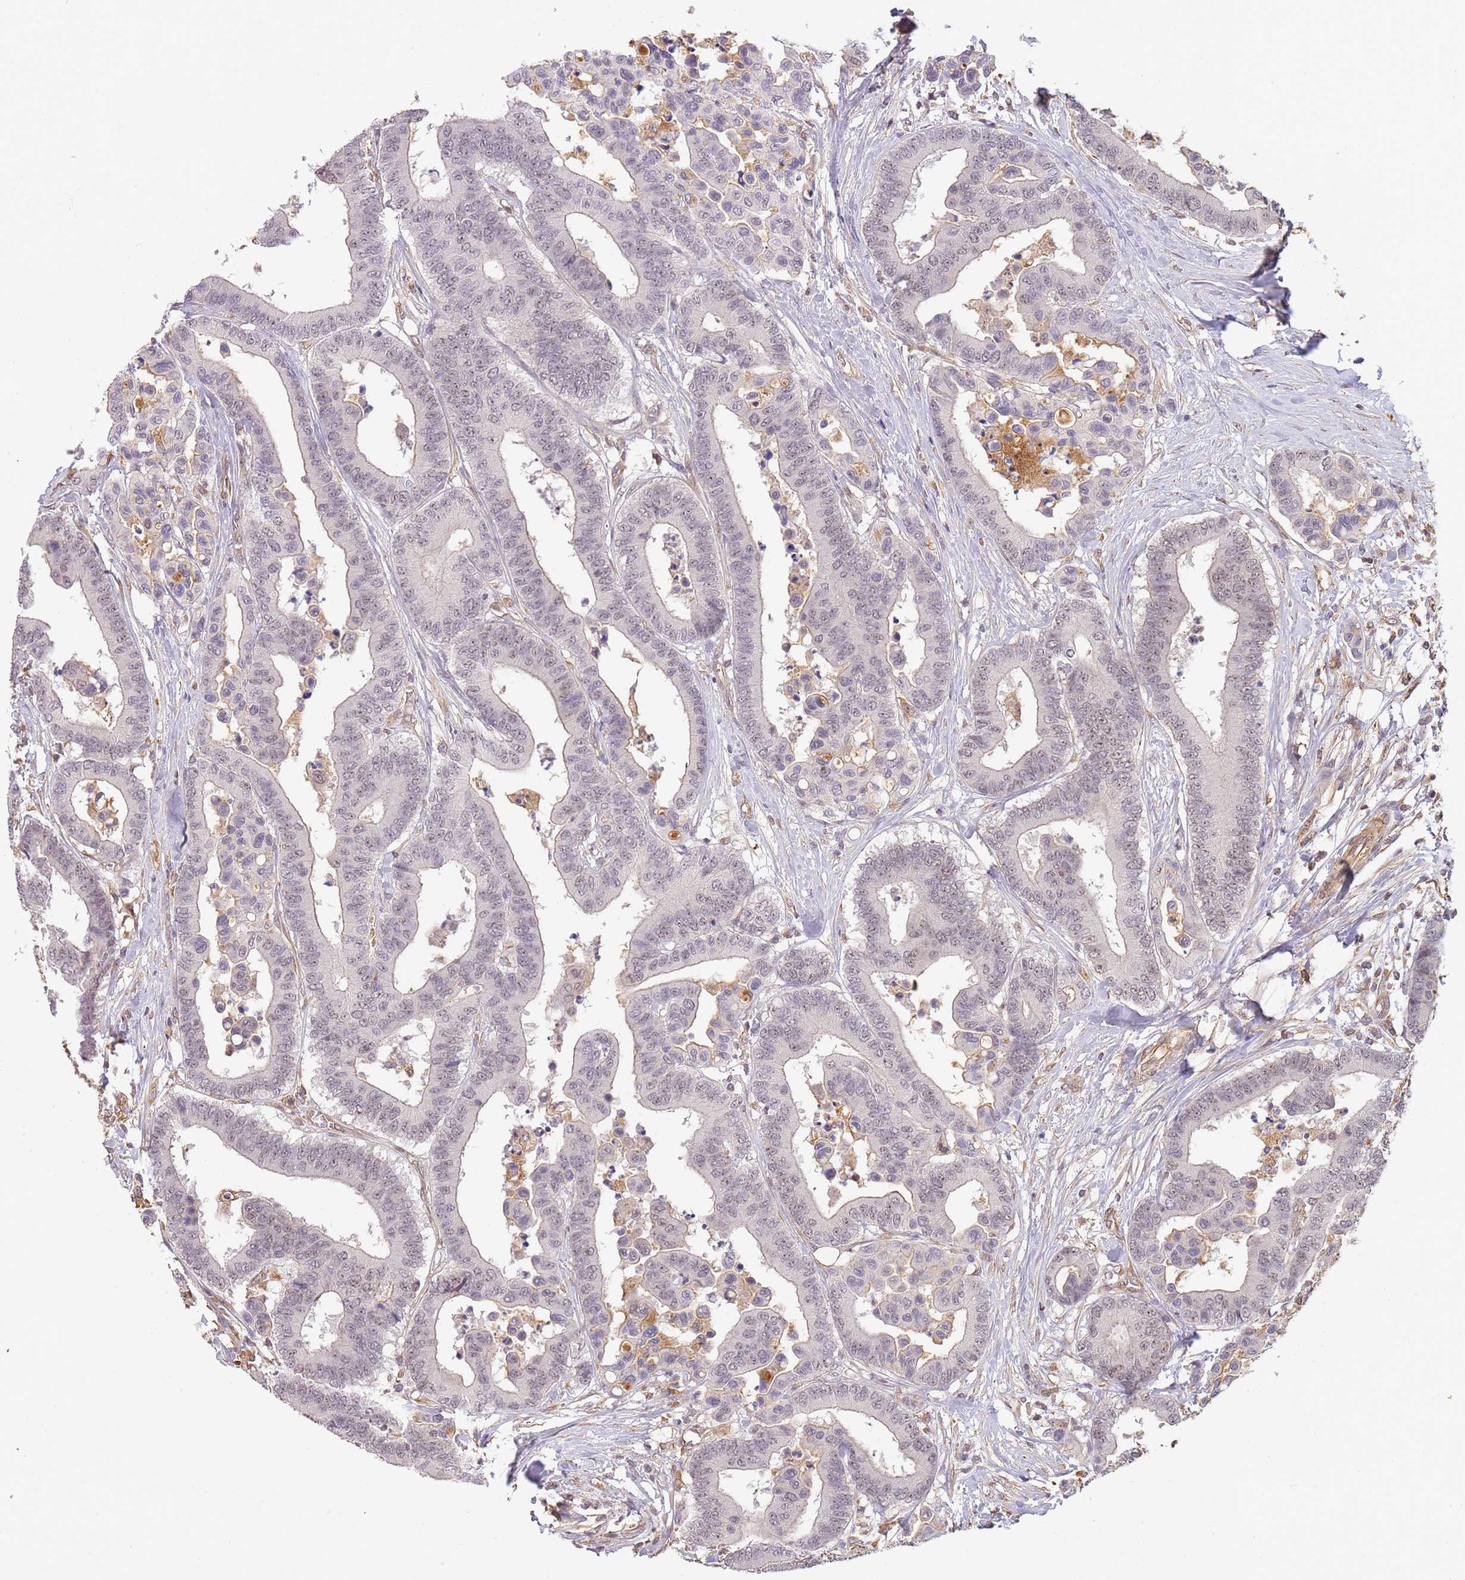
{"staining": {"intensity": "weak", "quantity": "25%-75%", "location": "nuclear"}, "tissue": "colorectal cancer", "cell_type": "Tumor cells", "image_type": "cancer", "snomed": [{"axis": "morphology", "description": "Adenocarcinoma, NOS"}, {"axis": "topography", "description": "Colon"}], "caption": "Immunohistochemistry (IHC) (DAB (3,3'-diaminobenzidine)) staining of adenocarcinoma (colorectal) displays weak nuclear protein staining in about 25%-75% of tumor cells.", "gene": "SURF2", "patient": {"sex": "male", "age": 82}}